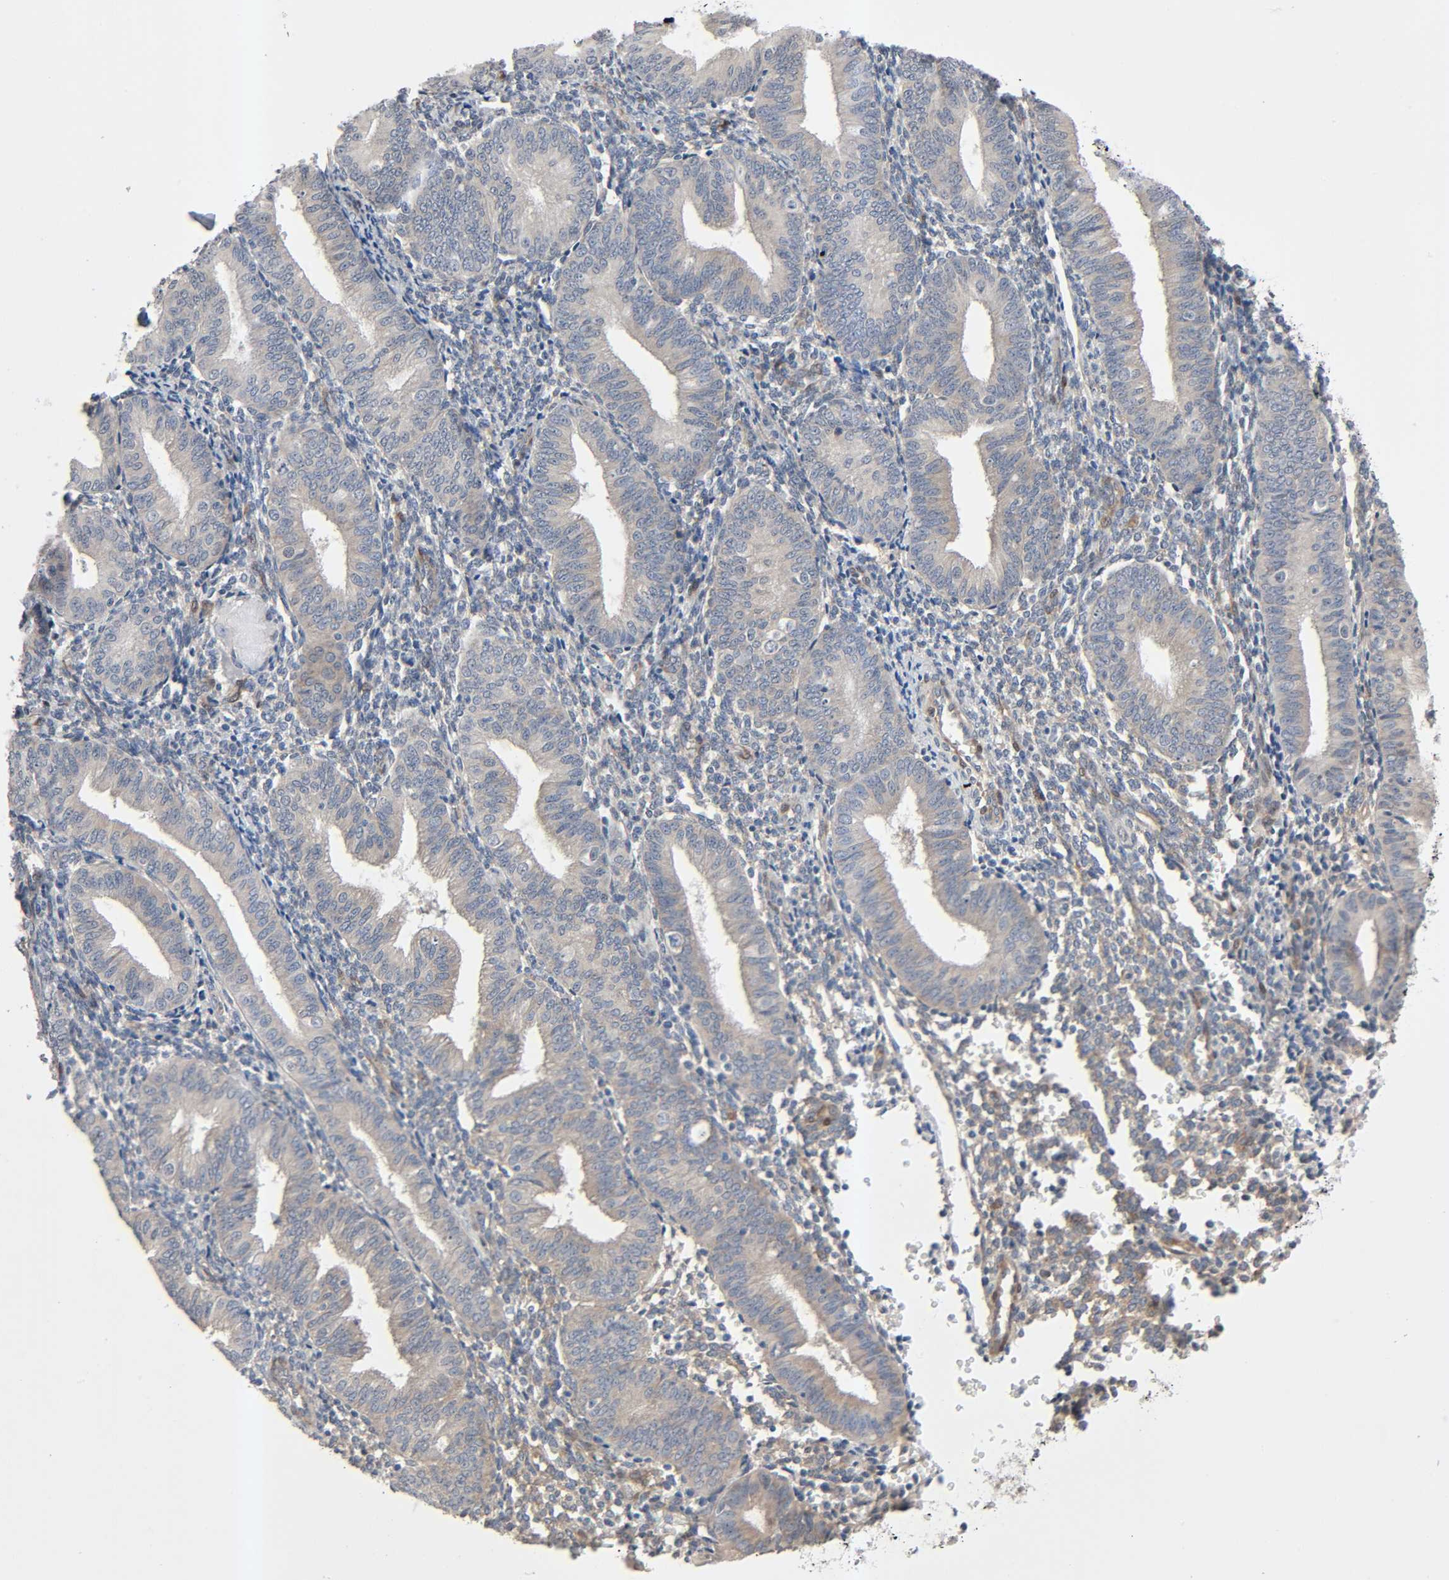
{"staining": {"intensity": "weak", "quantity": "25%-75%", "location": "cytoplasmic/membranous"}, "tissue": "endometrium", "cell_type": "Cells in endometrial stroma", "image_type": "normal", "snomed": [{"axis": "morphology", "description": "Normal tissue, NOS"}, {"axis": "topography", "description": "Endometrium"}], "caption": "A brown stain highlights weak cytoplasmic/membranous expression of a protein in cells in endometrial stroma of unremarkable endometrium.", "gene": "PTK2", "patient": {"sex": "female", "age": 61}}